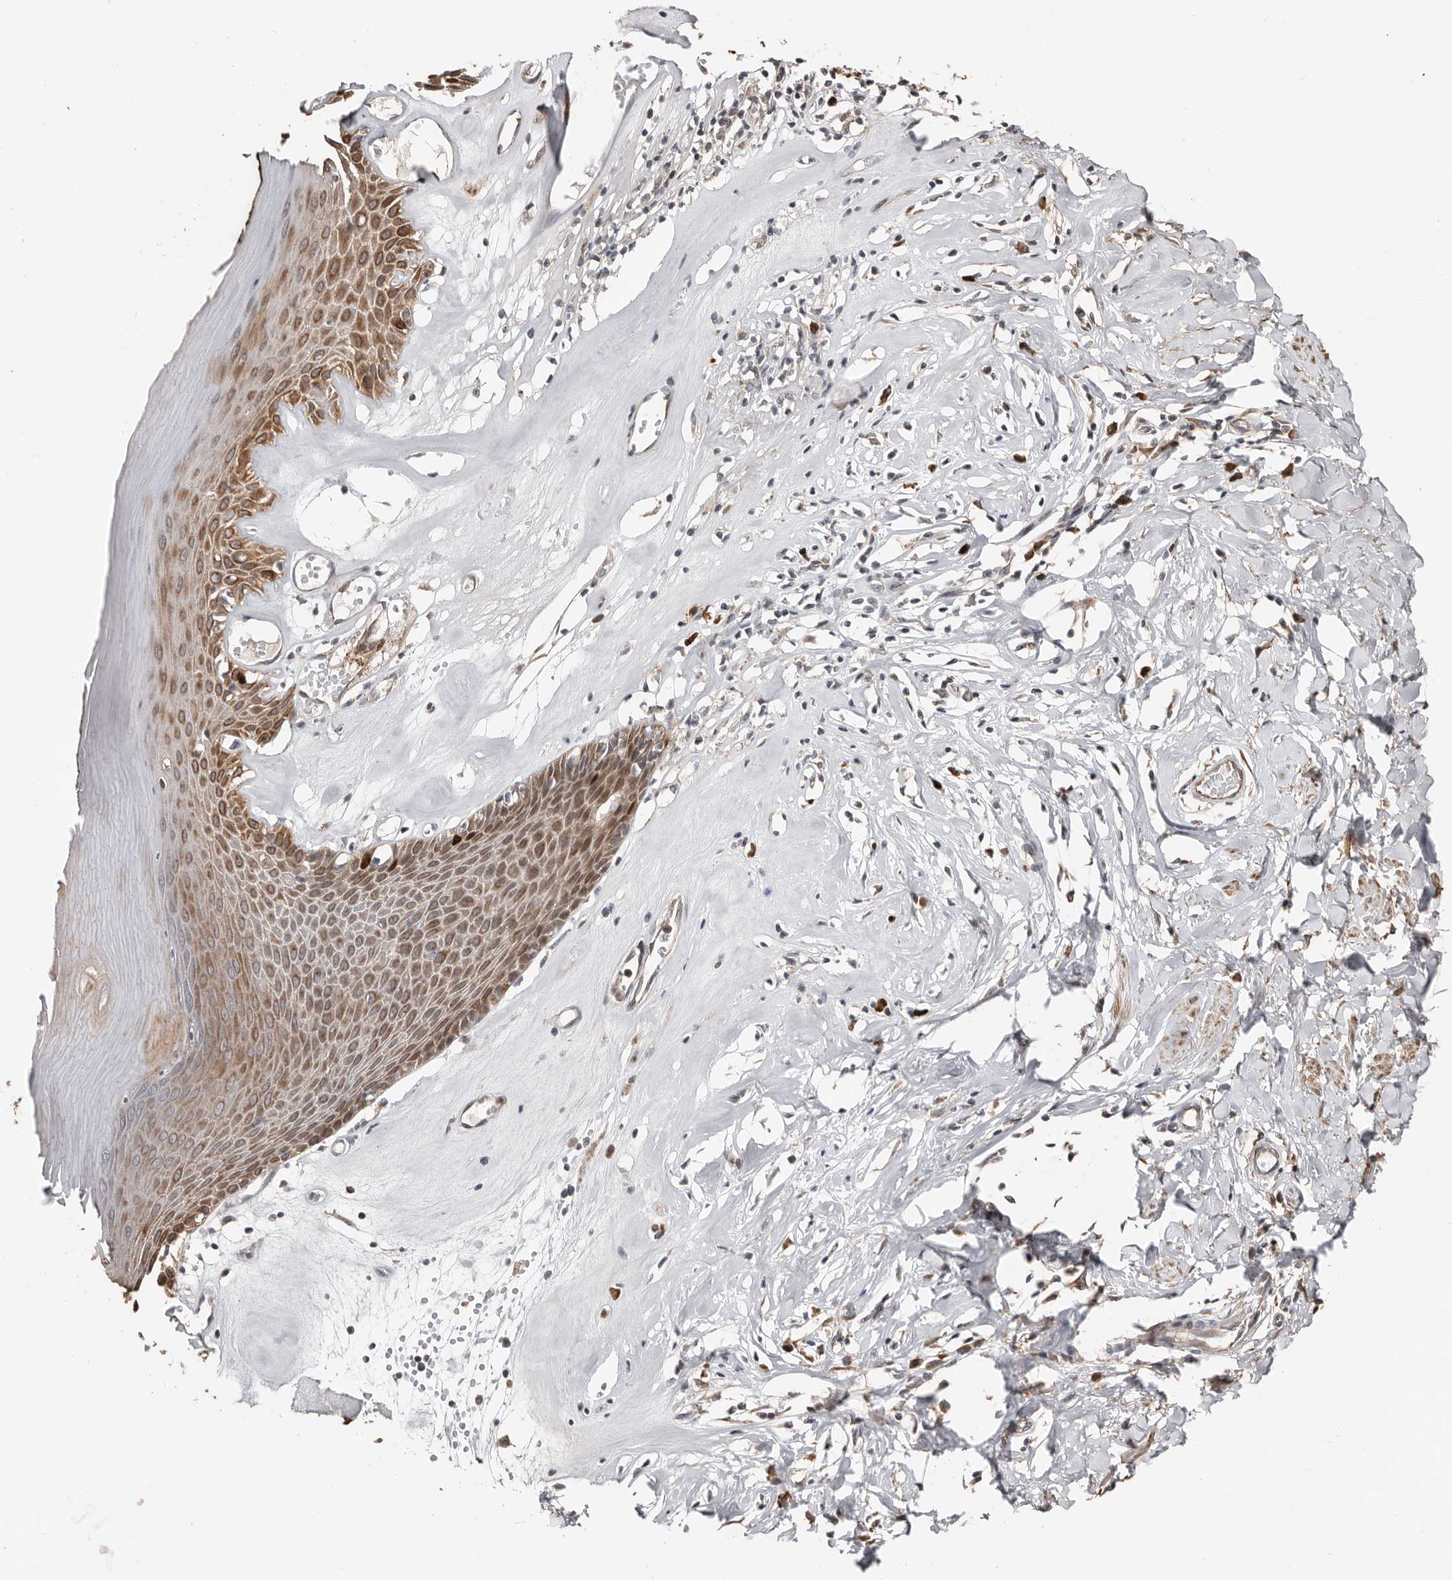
{"staining": {"intensity": "strong", "quantity": ">75%", "location": "cytoplasmic/membranous"}, "tissue": "skin", "cell_type": "Epidermal cells", "image_type": "normal", "snomed": [{"axis": "morphology", "description": "Normal tissue, NOS"}, {"axis": "morphology", "description": "Inflammation, NOS"}, {"axis": "topography", "description": "Vulva"}], "caption": "This micrograph demonstrates unremarkable skin stained with IHC to label a protein in brown. The cytoplasmic/membranous of epidermal cells show strong positivity for the protein. Nuclei are counter-stained blue.", "gene": "SMYD4", "patient": {"sex": "female", "age": 84}}